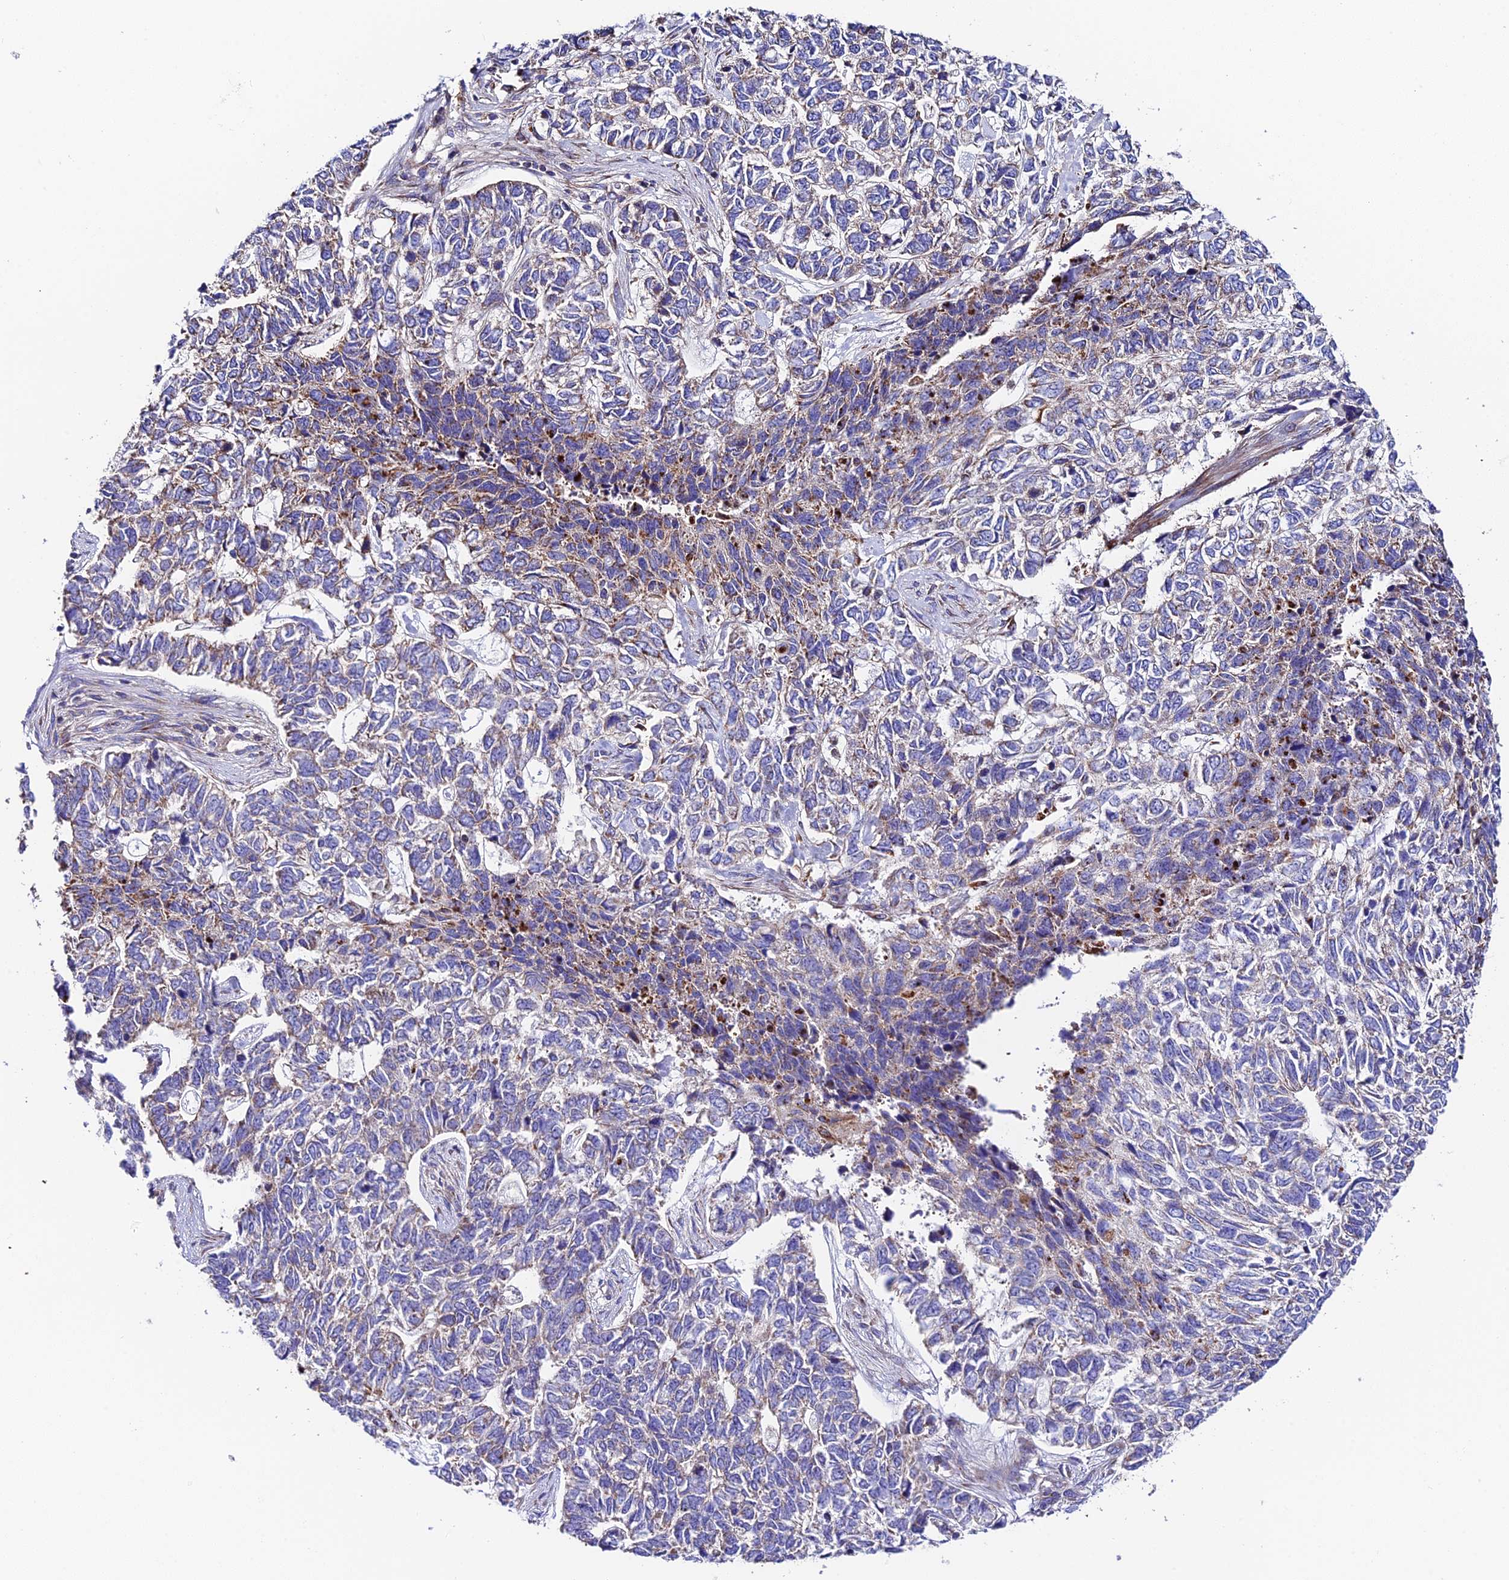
{"staining": {"intensity": "weak", "quantity": "25%-75%", "location": "cytoplasmic/membranous"}, "tissue": "skin cancer", "cell_type": "Tumor cells", "image_type": "cancer", "snomed": [{"axis": "morphology", "description": "Basal cell carcinoma"}, {"axis": "topography", "description": "Skin"}], "caption": "Skin cancer stained for a protein shows weak cytoplasmic/membranous positivity in tumor cells.", "gene": "VPS13C", "patient": {"sex": "female", "age": 65}}